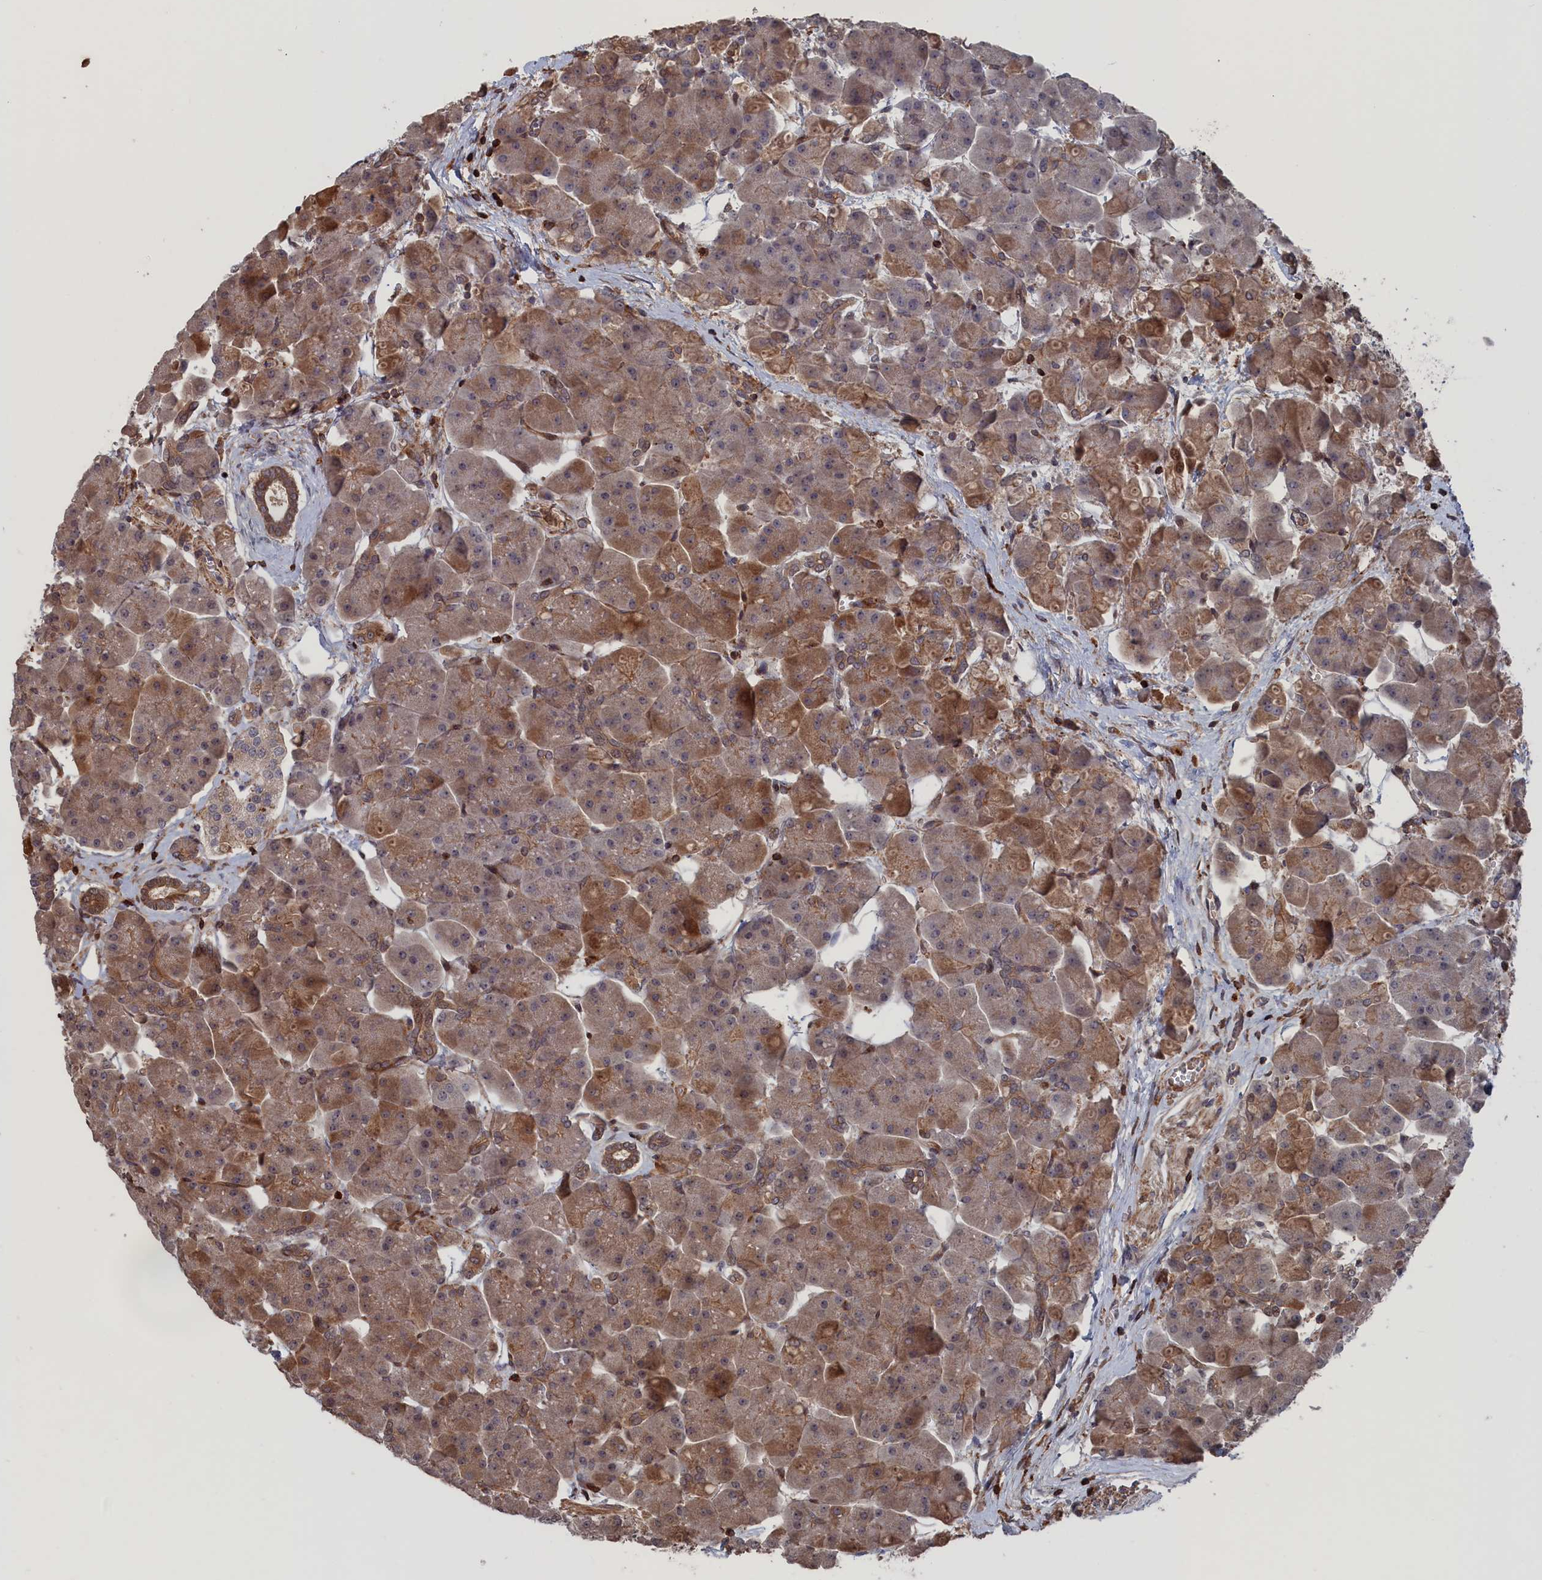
{"staining": {"intensity": "moderate", "quantity": "25%-75%", "location": "cytoplasmic/membranous,nuclear"}, "tissue": "pancreas", "cell_type": "Exocrine glandular cells", "image_type": "normal", "snomed": [{"axis": "morphology", "description": "Normal tissue, NOS"}, {"axis": "topography", "description": "Pancreas"}], "caption": "Protein analysis of benign pancreas displays moderate cytoplasmic/membranous,nuclear expression in approximately 25%-75% of exocrine glandular cells. (Stains: DAB in brown, nuclei in blue, Microscopy: brightfield microscopy at high magnification).", "gene": "PLA2G15", "patient": {"sex": "male", "age": 66}}